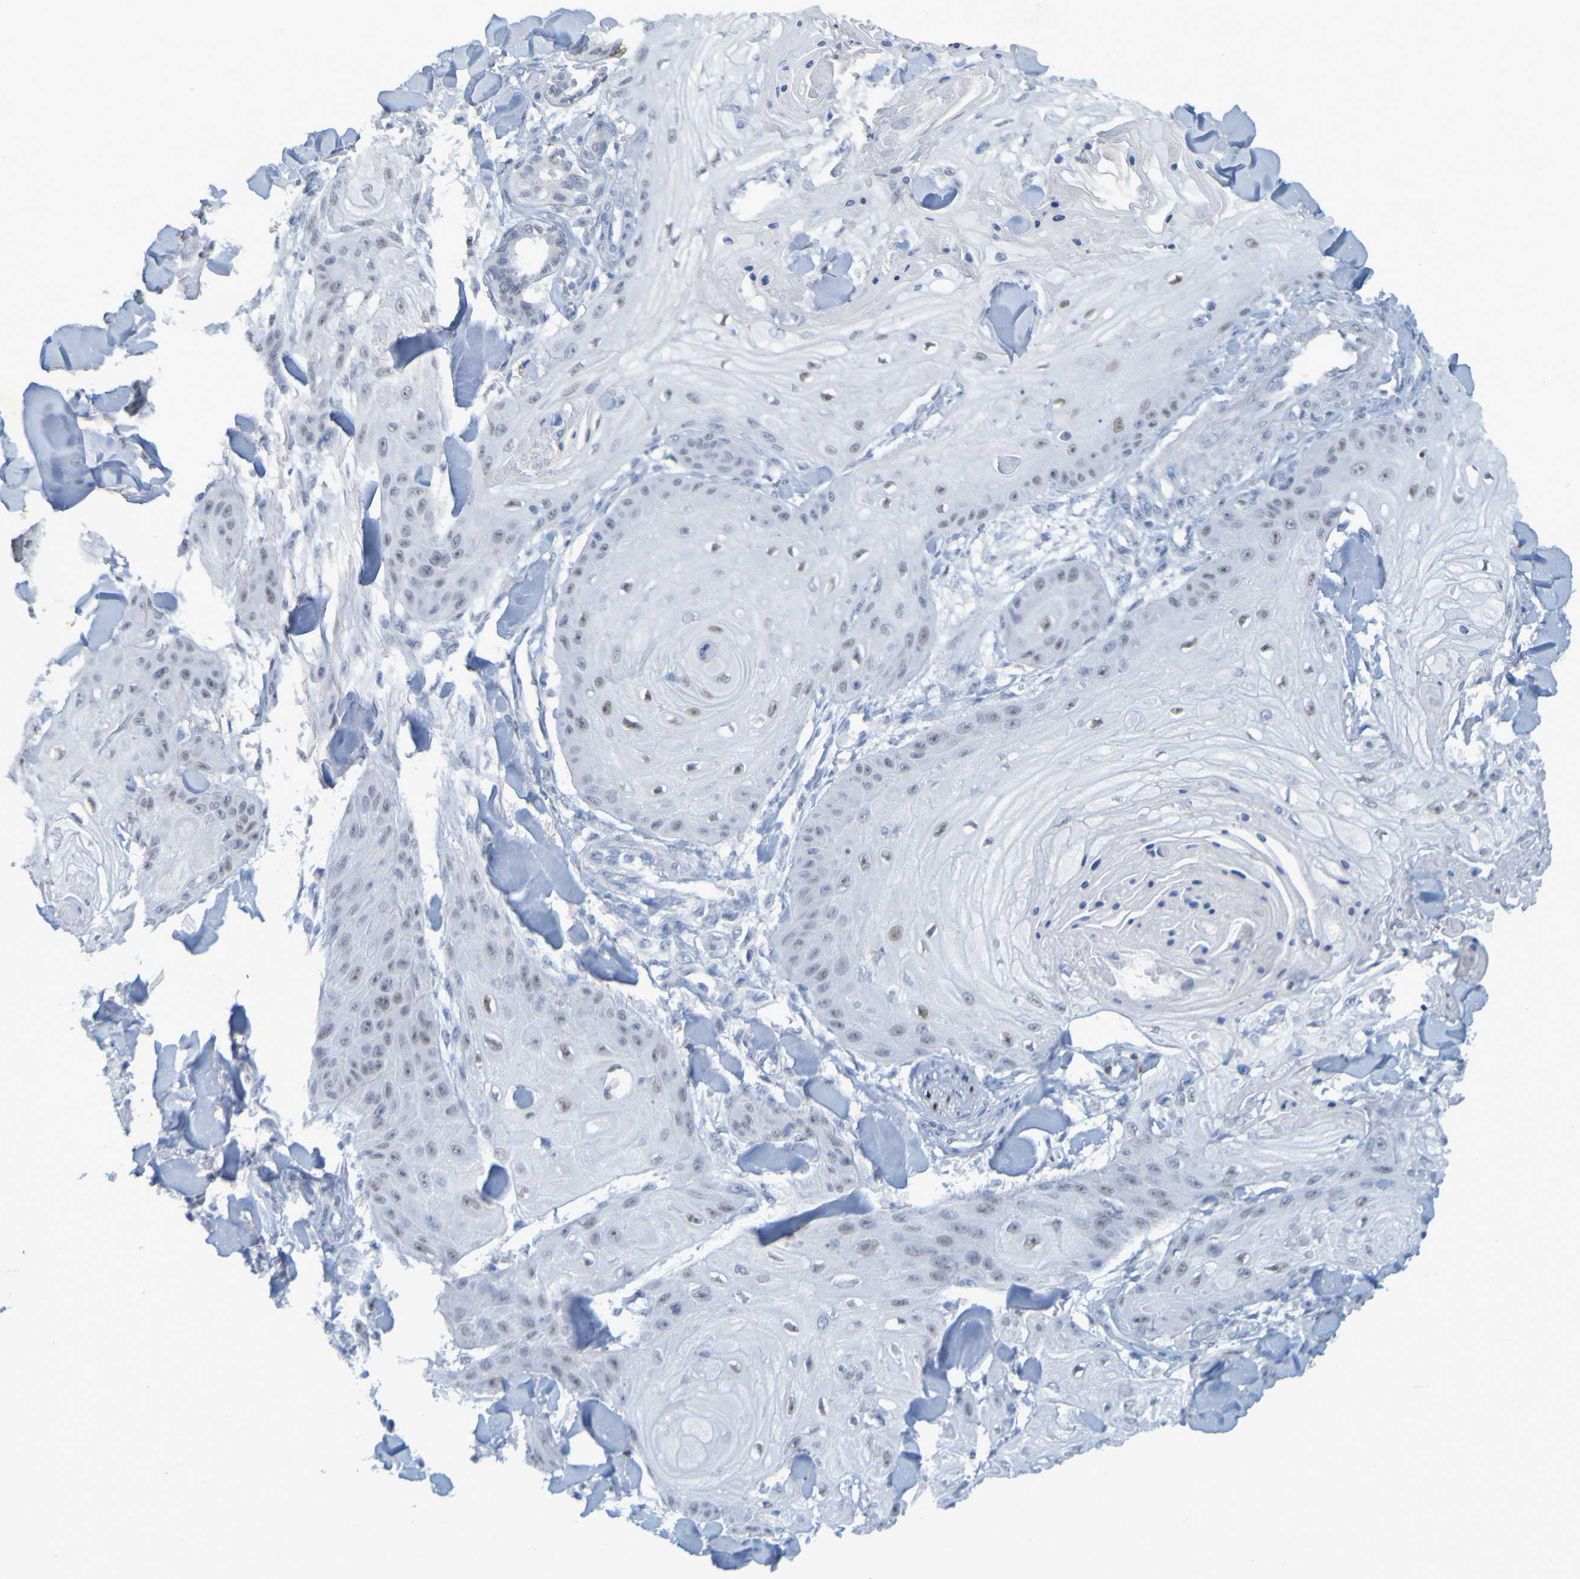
{"staining": {"intensity": "negative", "quantity": "none", "location": "none"}, "tissue": "skin cancer", "cell_type": "Tumor cells", "image_type": "cancer", "snomed": [{"axis": "morphology", "description": "Squamous cell carcinoma, NOS"}, {"axis": "topography", "description": "Skin"}], "caption": "IHC micrograph of neoplastic tissue: skin squamous cell carcinoma stained with DAB reveals no significant protein staining in tumor cells.", "gene": "USP36", "patient": {"sex": "male", "age": 74}}